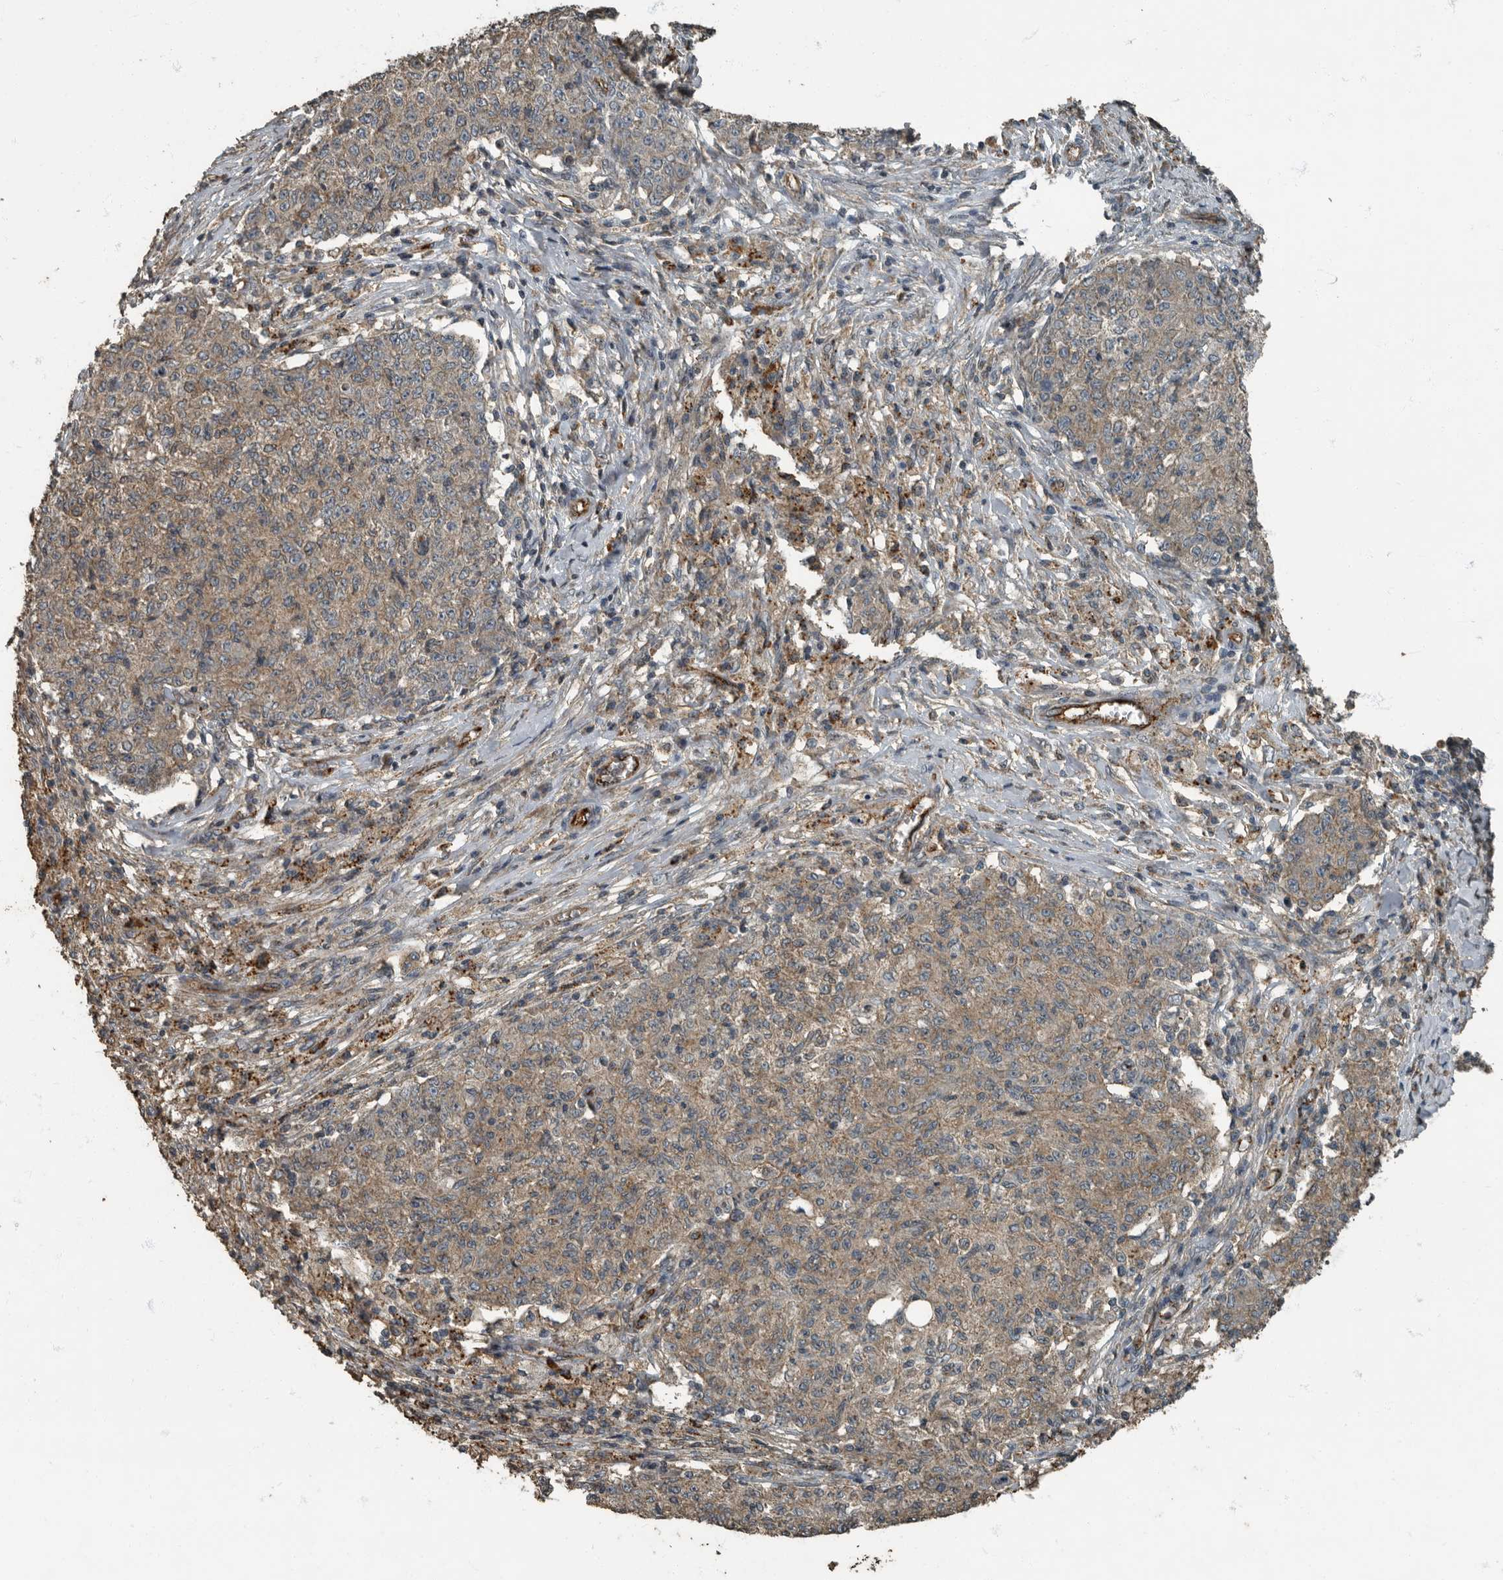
{"staining": {"intensity": "weak", "quantity": ">75%", "location": "cytoplasmic/membranous"}, "tissue": "ovarian cancer", "cell_type": "Tumor cells", "image_type": "cancer", "snomed": [{"axis": "morphology", "description": "Carcinoma, endometroid"}, {"axis": "topography", "description": "Ovary"}], "caption": "Human ovarian endometroid carcinoma stained with a protein marker shows weak staining in tumor cells.", "gene": "IL15RA", "patient": {"sex": "female", "age": 42}}